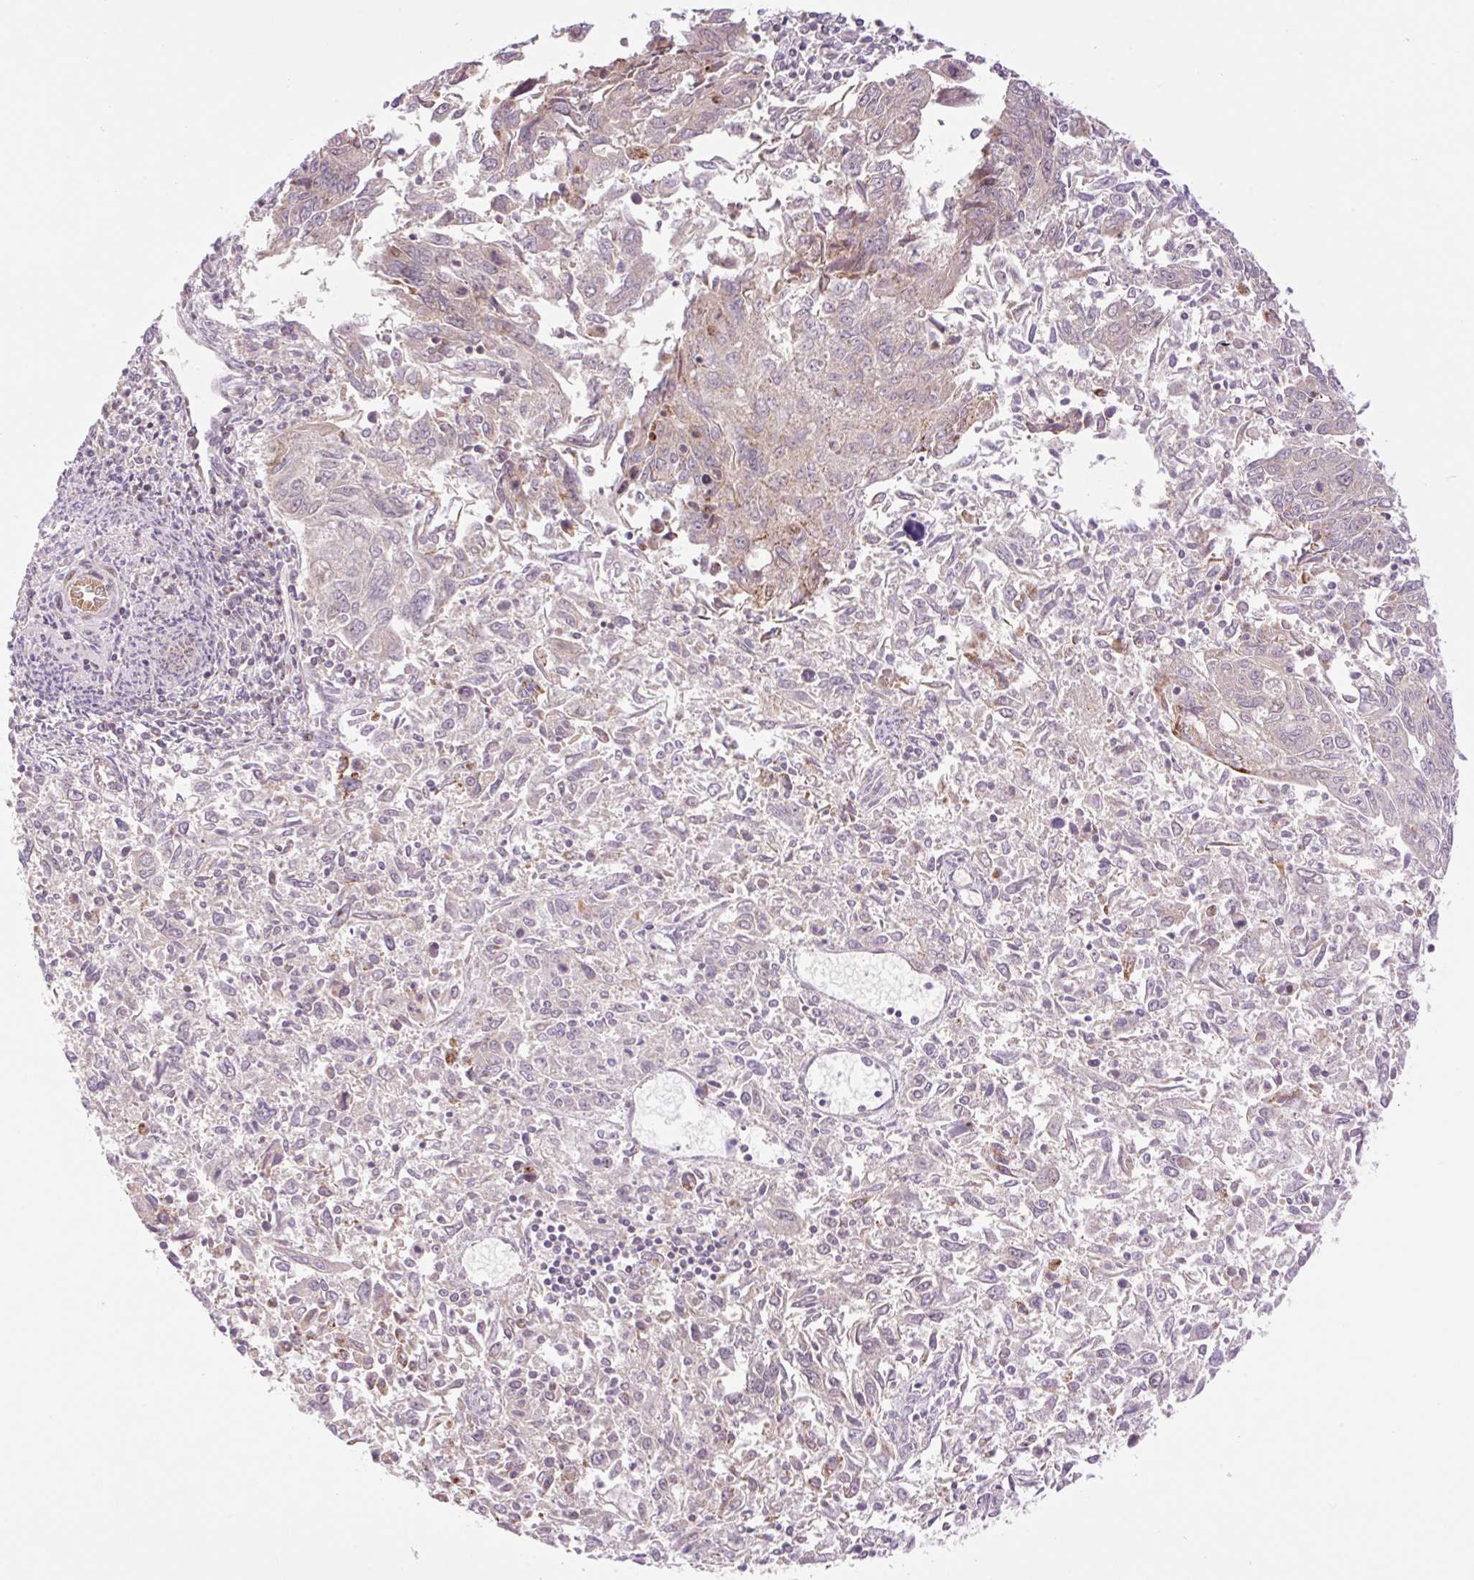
{"staining": {"intensity": "negative", "quantity": "none", "location": "none"}, "tissue": "endometrial cancer", "cell_type": "Tumor cells", "image_type": "cancer", "snomed": [{"axis": "morphology", "description": "Adenocarcinoma, NOS"}, {"axis": "topography", "description": "Endometrium"}], "caption": "This histopathology image is of endometrial adenocarcinoma stained with immunohistochemistry to label a protein in brown with the nuclei are counter-stained blue. There is no positivity in tumor cells.", "gene": "ZNF394", "patient": {"sex": "female", "age": 42}}